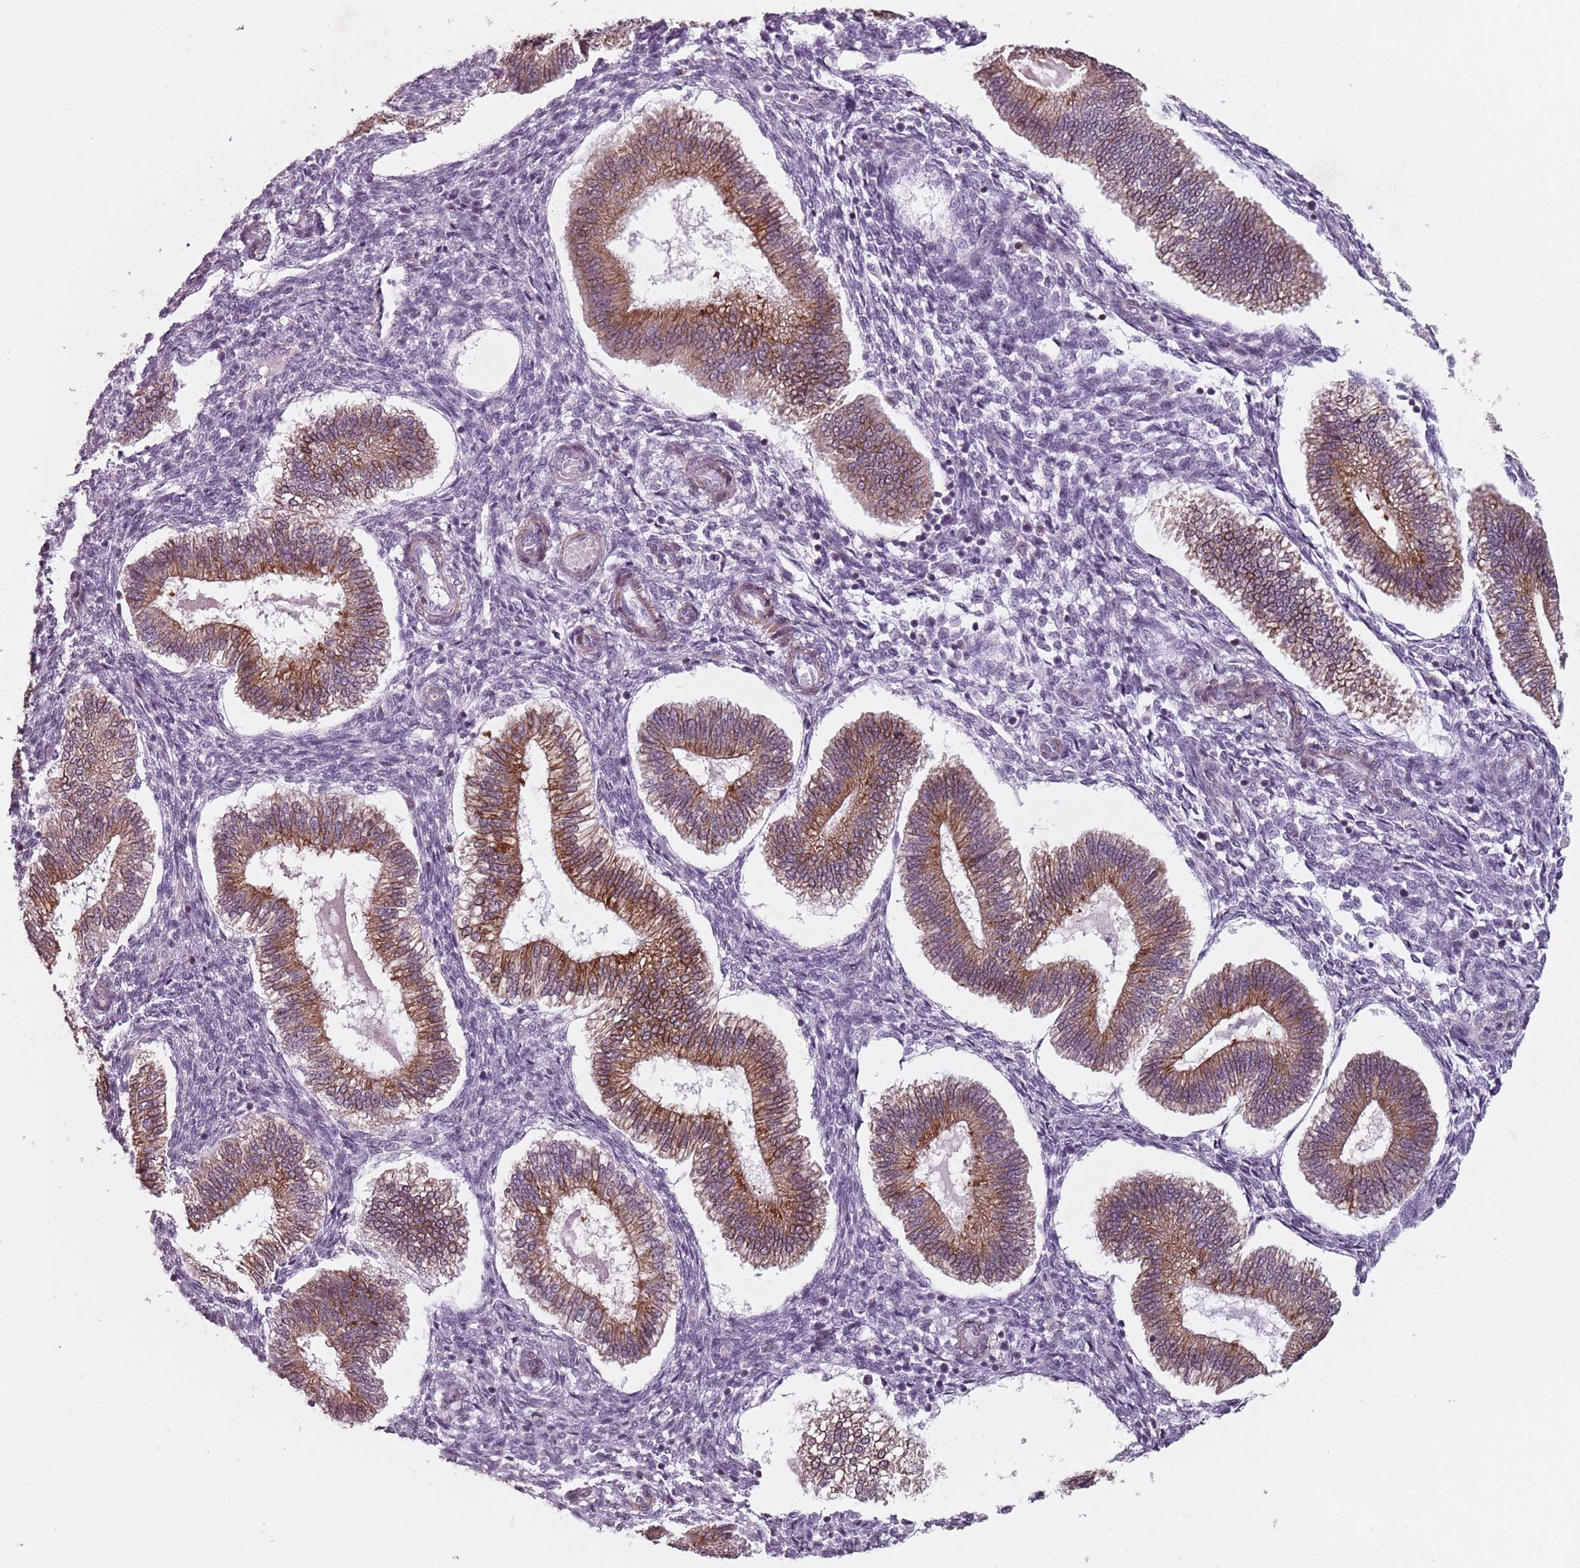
{"staining": {"intensity": "negative", "quantity": "none", "location": "none"}, "tissue": "endometrium", "cell_type": "Cells in endometrial stroma", "image_type": "normal", "snomed": [{"axis": "morphology", "description": "Normal tissue, NOS"}, {"axis": "topography", "description": "Endometrium"}], "caption": "Human endometrium stained for a protein using IHC demonstrates no positivity in cells in endometrial stroma.", "gene": "TMC4", "patient": {"sex": "female", "age": 25}}